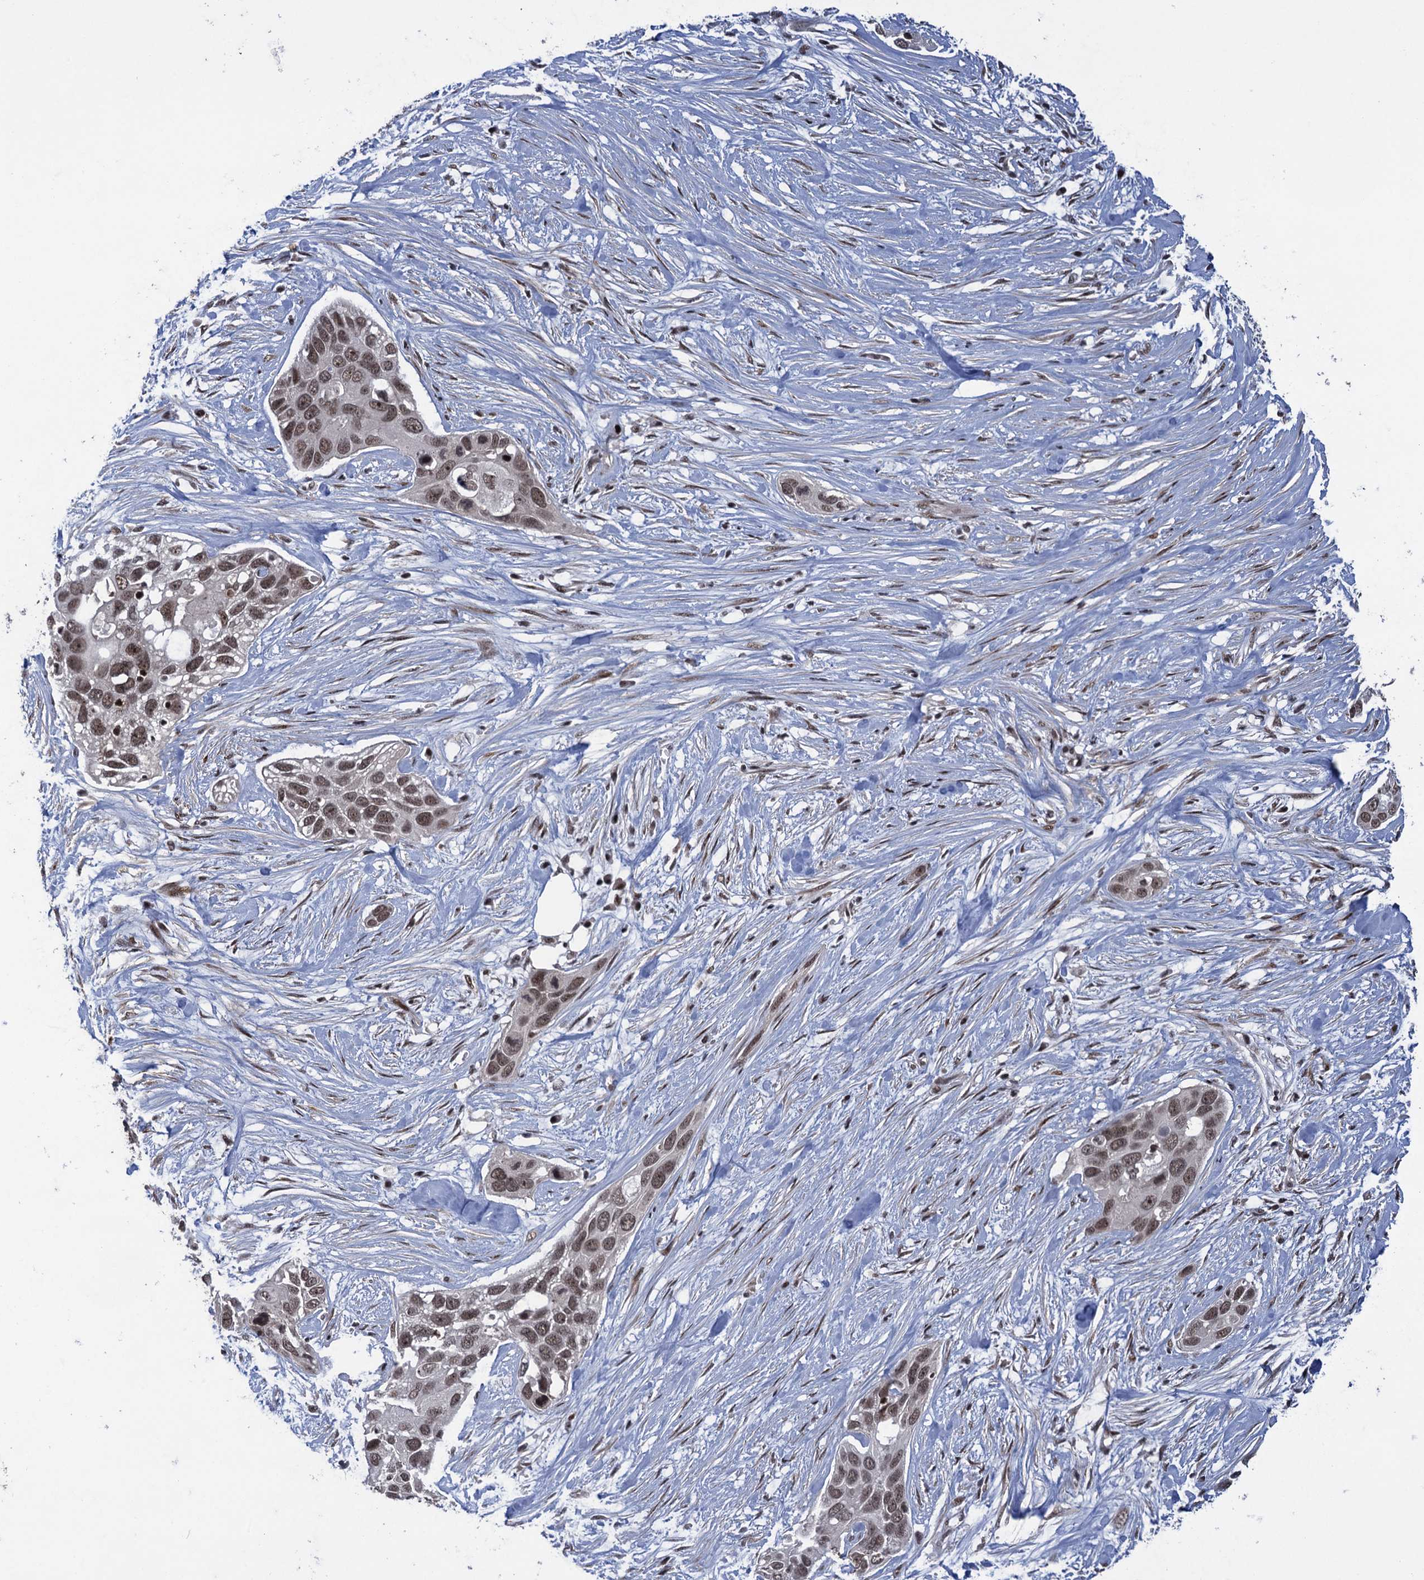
{"staining": {"intensity": "moderate", "quantity": ">75%", "location": "nuclear"}, "tissue": "pancreatic cancer", "cell_type": "Tumor cells", "image_type": "cancer", "snomed": [{"axis": "morphology", "description": "Adenocarcinoma, NOS"}, {"axis": "topography", "description": "Pancreas"}], "caption": "Protein expression analysis of human pancreatic cancer reveals moderate nuclear staining in about >75% of tumor cells.", "gene": "ZNF169", "patient": {"sex": "female", "age": 60}}